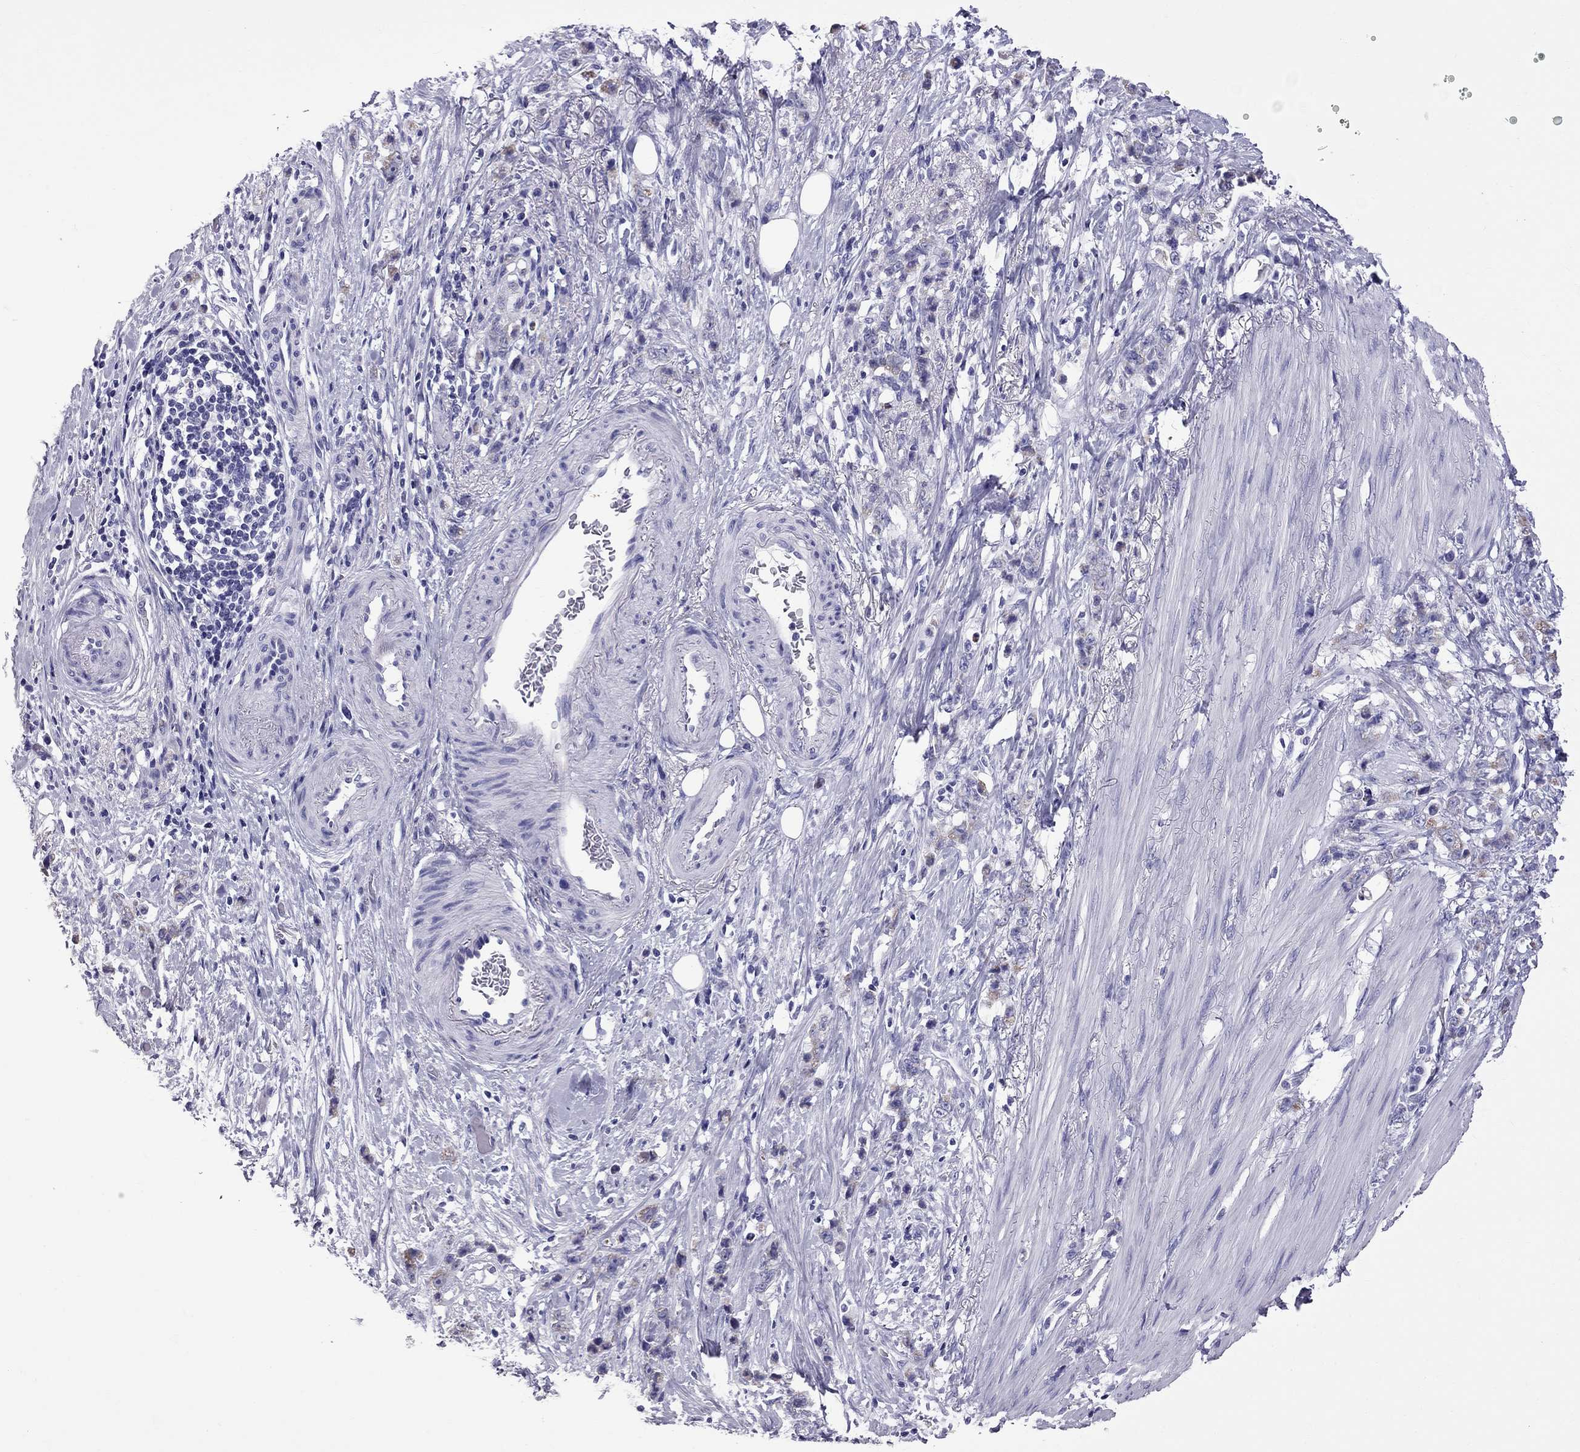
{"staining": {"intensity": "weak", "quantity": "<25%", "location": "cytoplasmic/membranous"}, "tissue": "stomach cancer", "cell_type": "Tumor cells", "image_type": "cancer", "snomed": [{"axis": "morphology", "description": "Adenocarcinoma, NOS"}, {"axis": "topography", "description": "Stomach, lower"}], "caption": "The photomicrograph shows no significant expression in tumor cells of stomach cancer (adenocarcinoma). (Stains: DAB immunohistochemistry with hematoxylin counter stain, Microscopy: brightfield microscopy at high magnification).", "gene": "TTLL13", "patient": {"sex": "male", "age": 88}}